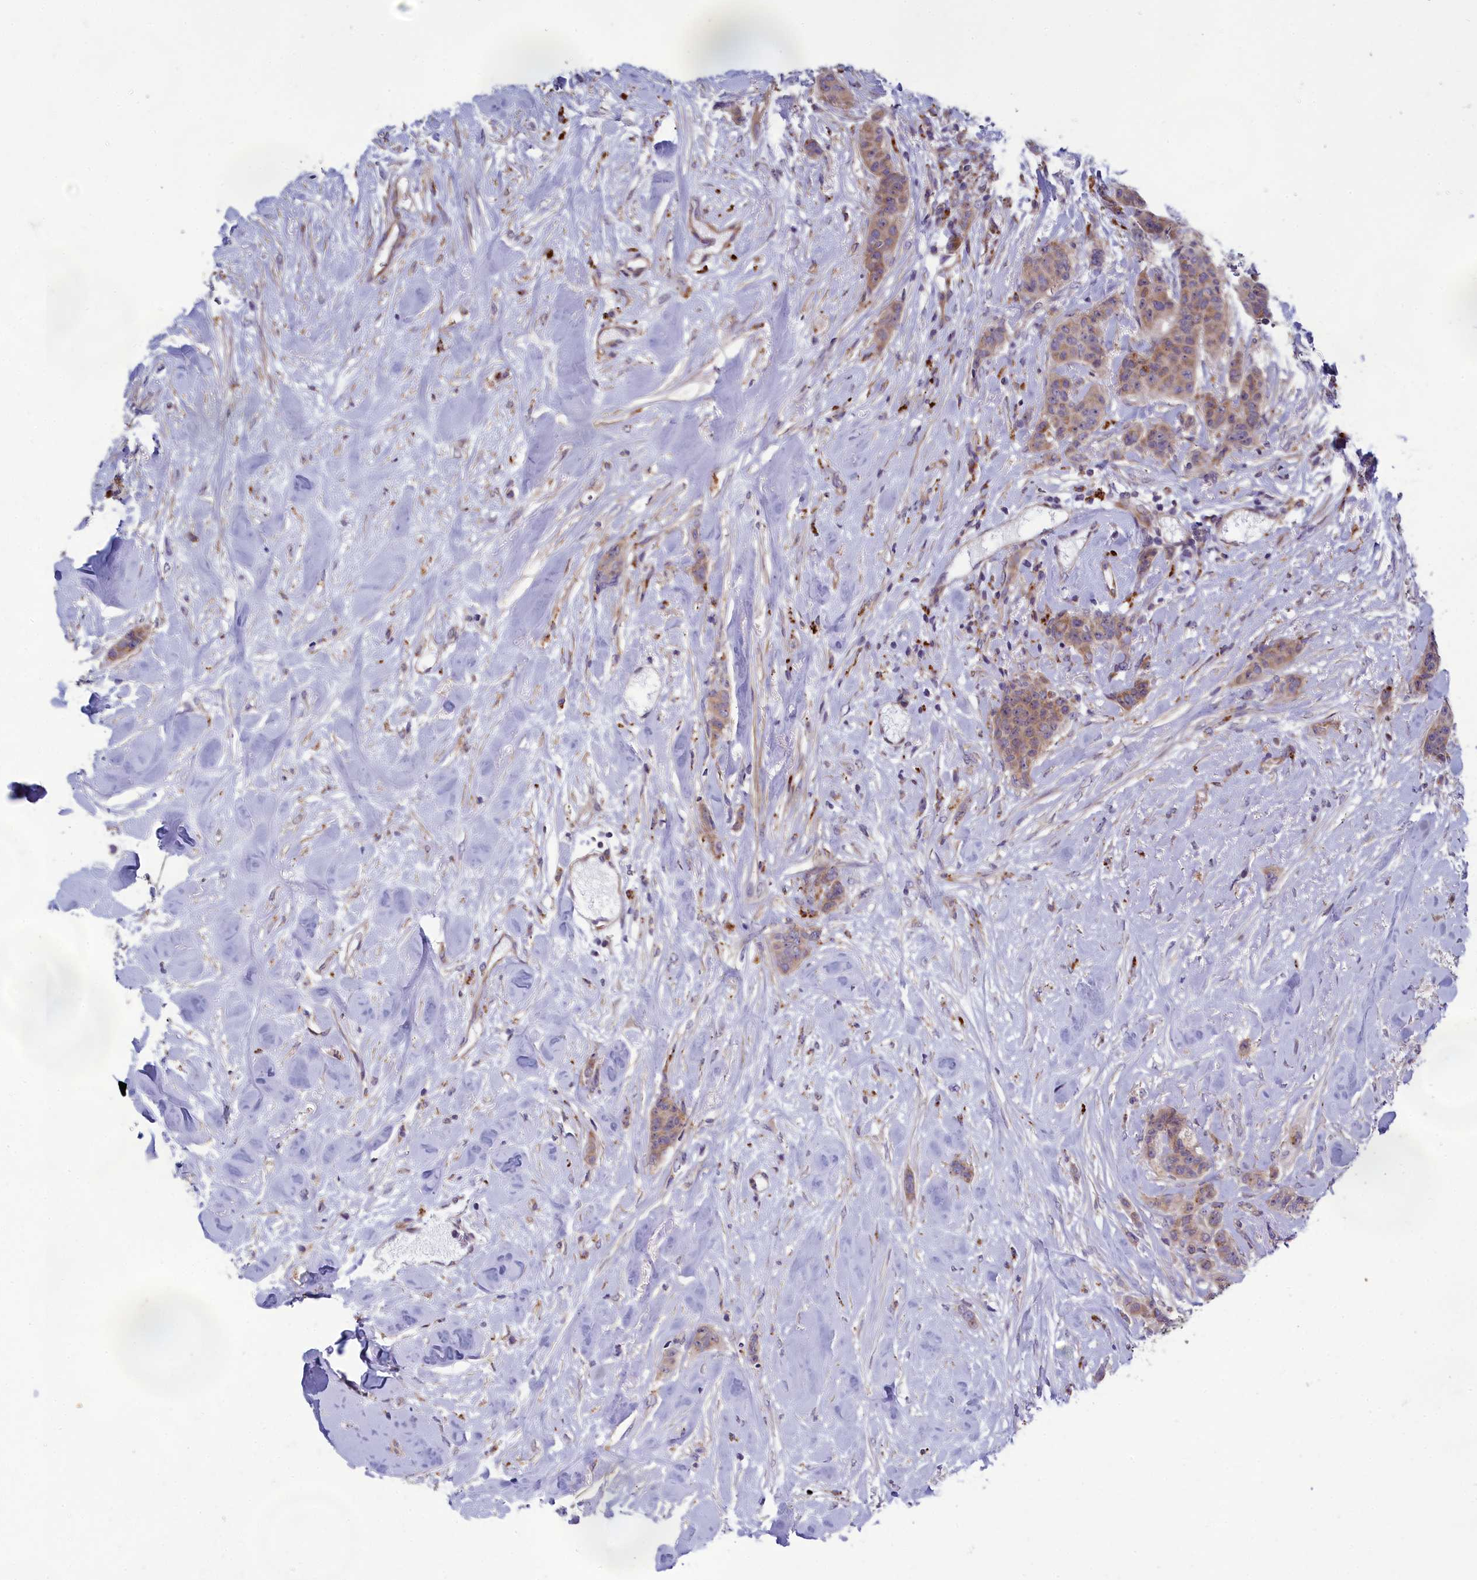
{"staining": {"intensity": "weak", "quantity": "25%-75%", "location": "cytoplasmic/membranous"}, "tissue": "breast cancer", "cell_type": "Tumor cells", "image_type": "cancer", "snomed": [{"axis": "morphology", "description": "Duct carcinoma"}, {"axis": "topography", "description": "Breast"}], "caption": "Immunohistochemical staining of human breast intraductal carcinoma shows low levels of weak cytoplasmic/membranous protein expression in about 25%-75% of tumor cells.", "gene": "BLTP2", "patient": {"sex": "female", "age": 40}}